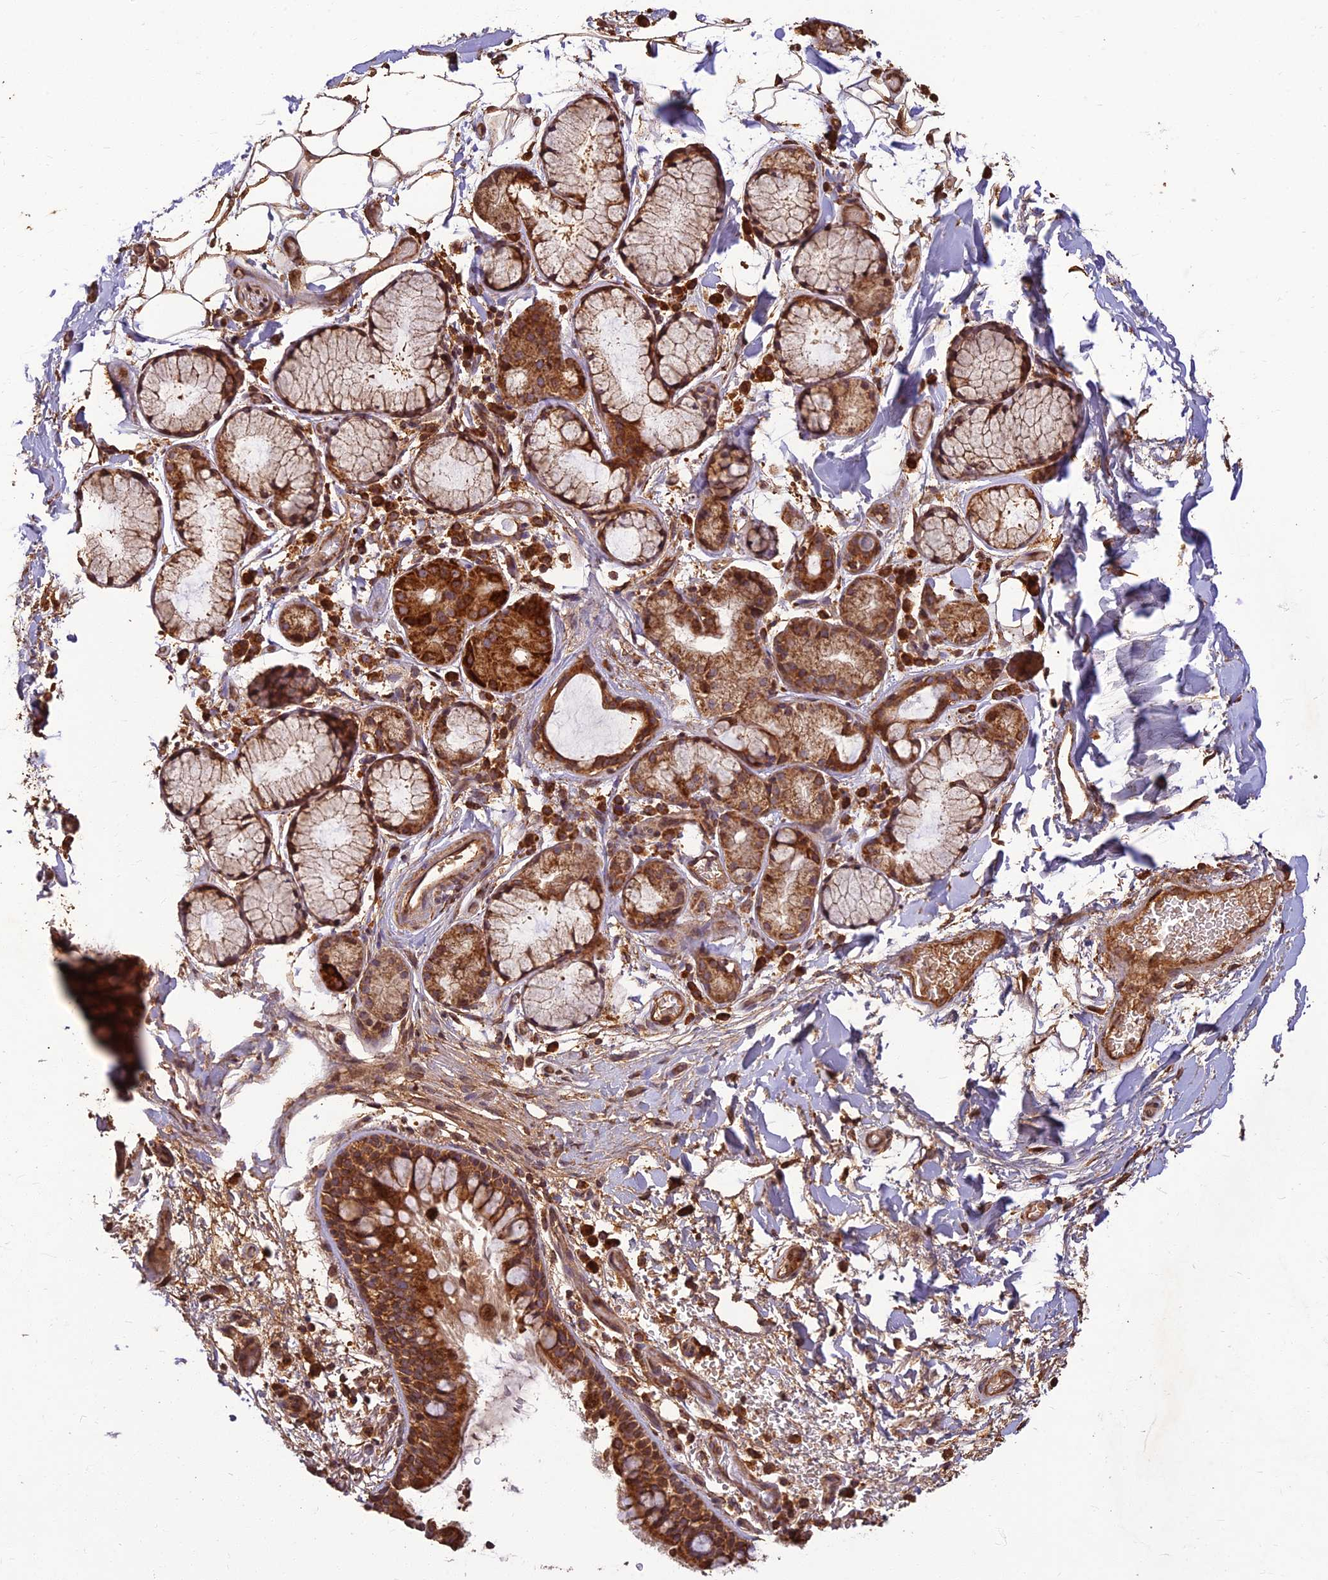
{"staining": {"intensity": "moderate", "quantity": ">75%", "location": "cytoplasmic/membranous"}, "tissue": "bronchus", "cell_type": "Respiratory epithelial cells", "image_type": "normal", "snomed": [{"axis": "morphology", "description": "Normal tissue, NOS"}, {"axis": "topography", "description": "Bronchus"}], "caption": "Bronchus stained for a protein (brown) displays moderate cytoplasmic/membranous positive positivity in approximately >75% of respiratory epithelial cells.", "gene": "CORO1C", "patient": {"sex": "male", "age": 65}}